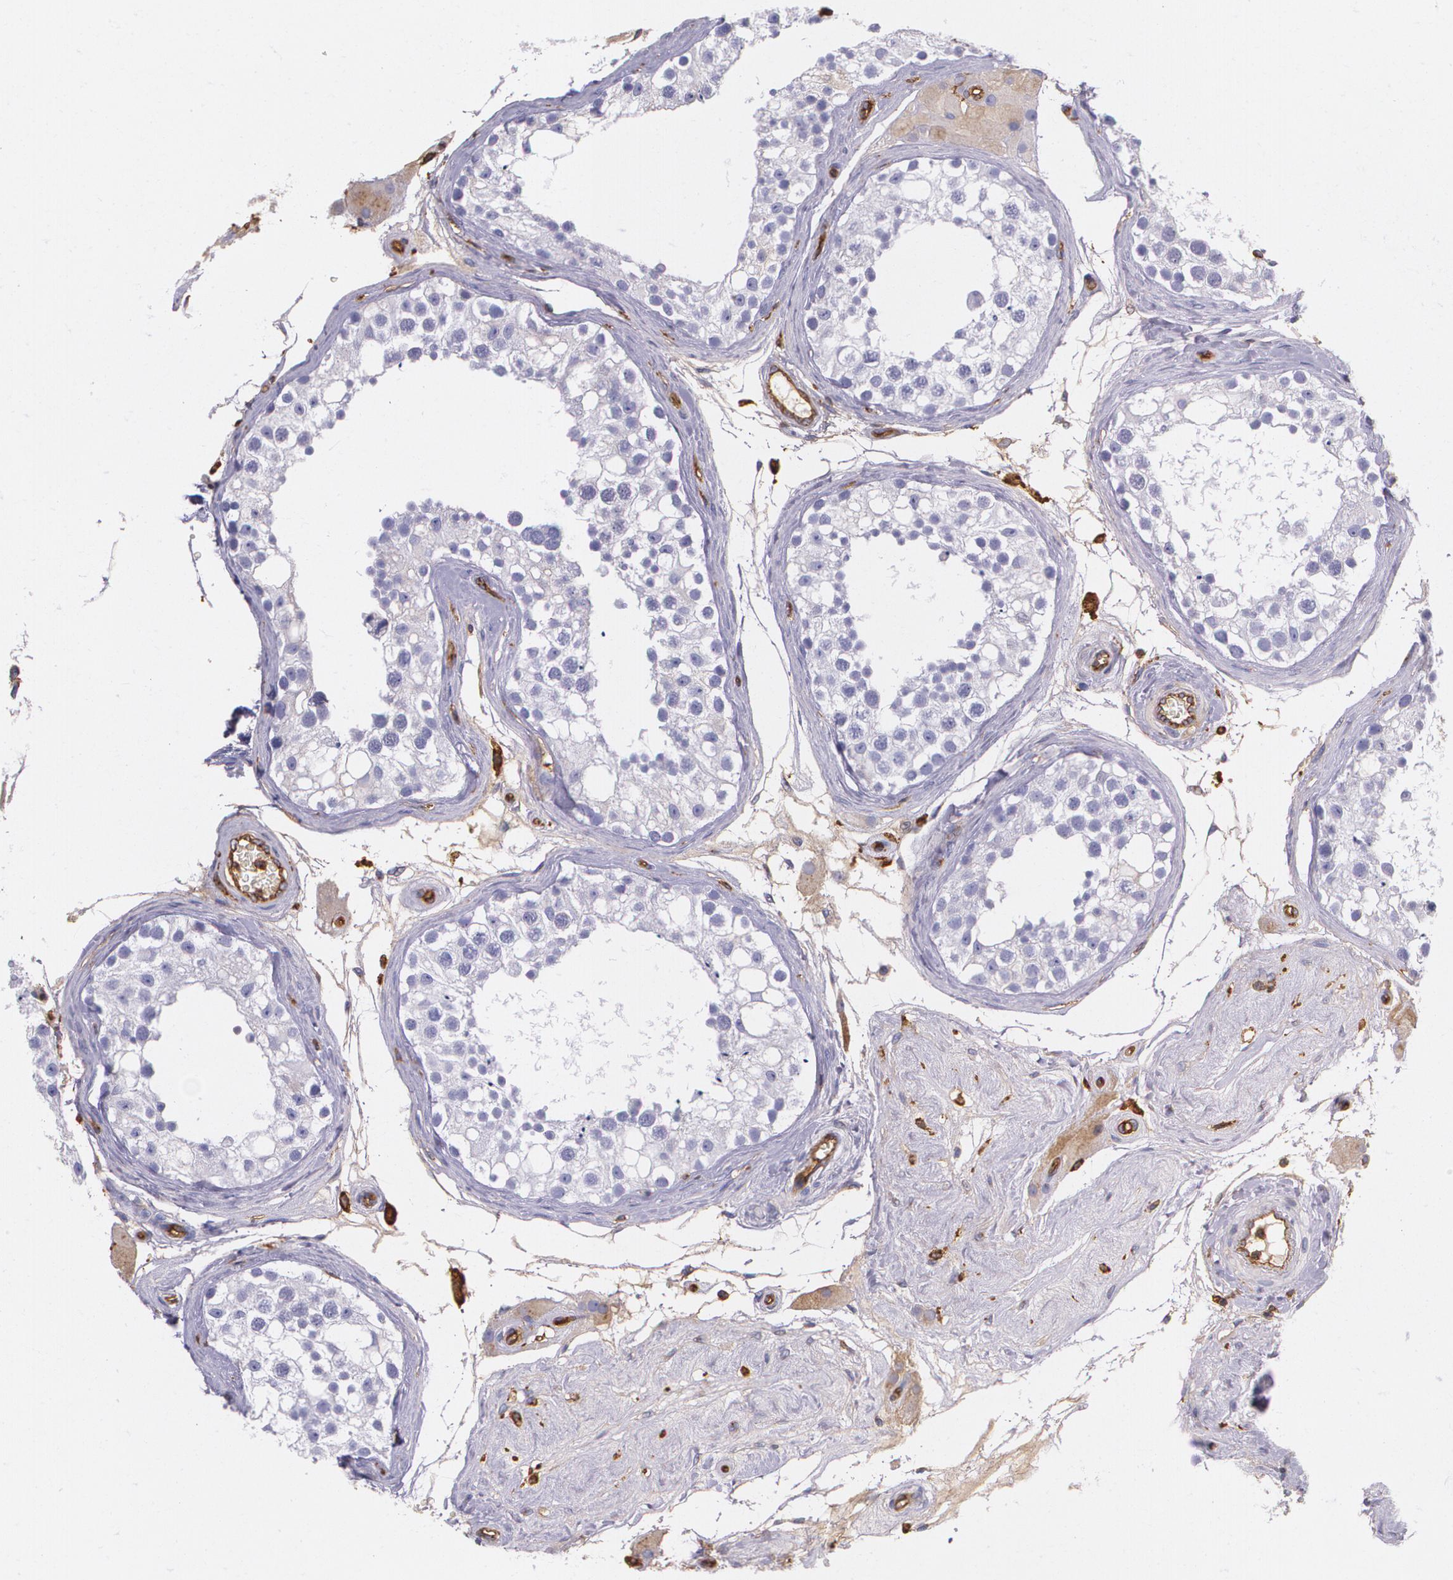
{"staining": {"intensity": "negative", "quantity": "none", "location": "none"}, "tissue": "testis", "cell_type": "Cells in seminiferous ducts", "image_type": "normal", "snomed": [{"axis": "morphology", "description": "Normal tissue, NOS"}, {"axis": "topography", "description": "Testis"}], "caption": "A high-resolution micrograph shows immunohistochemistry staining of benign testis, which shows no significant staining in cells in seminiferous ducts. (DAB (3,3'-diaminobenzidine) immunohistochemistry (IHC) with hematoxylin counter stain).", "gene": "B2M", "patient": {"sex": "male", "age": 68}}